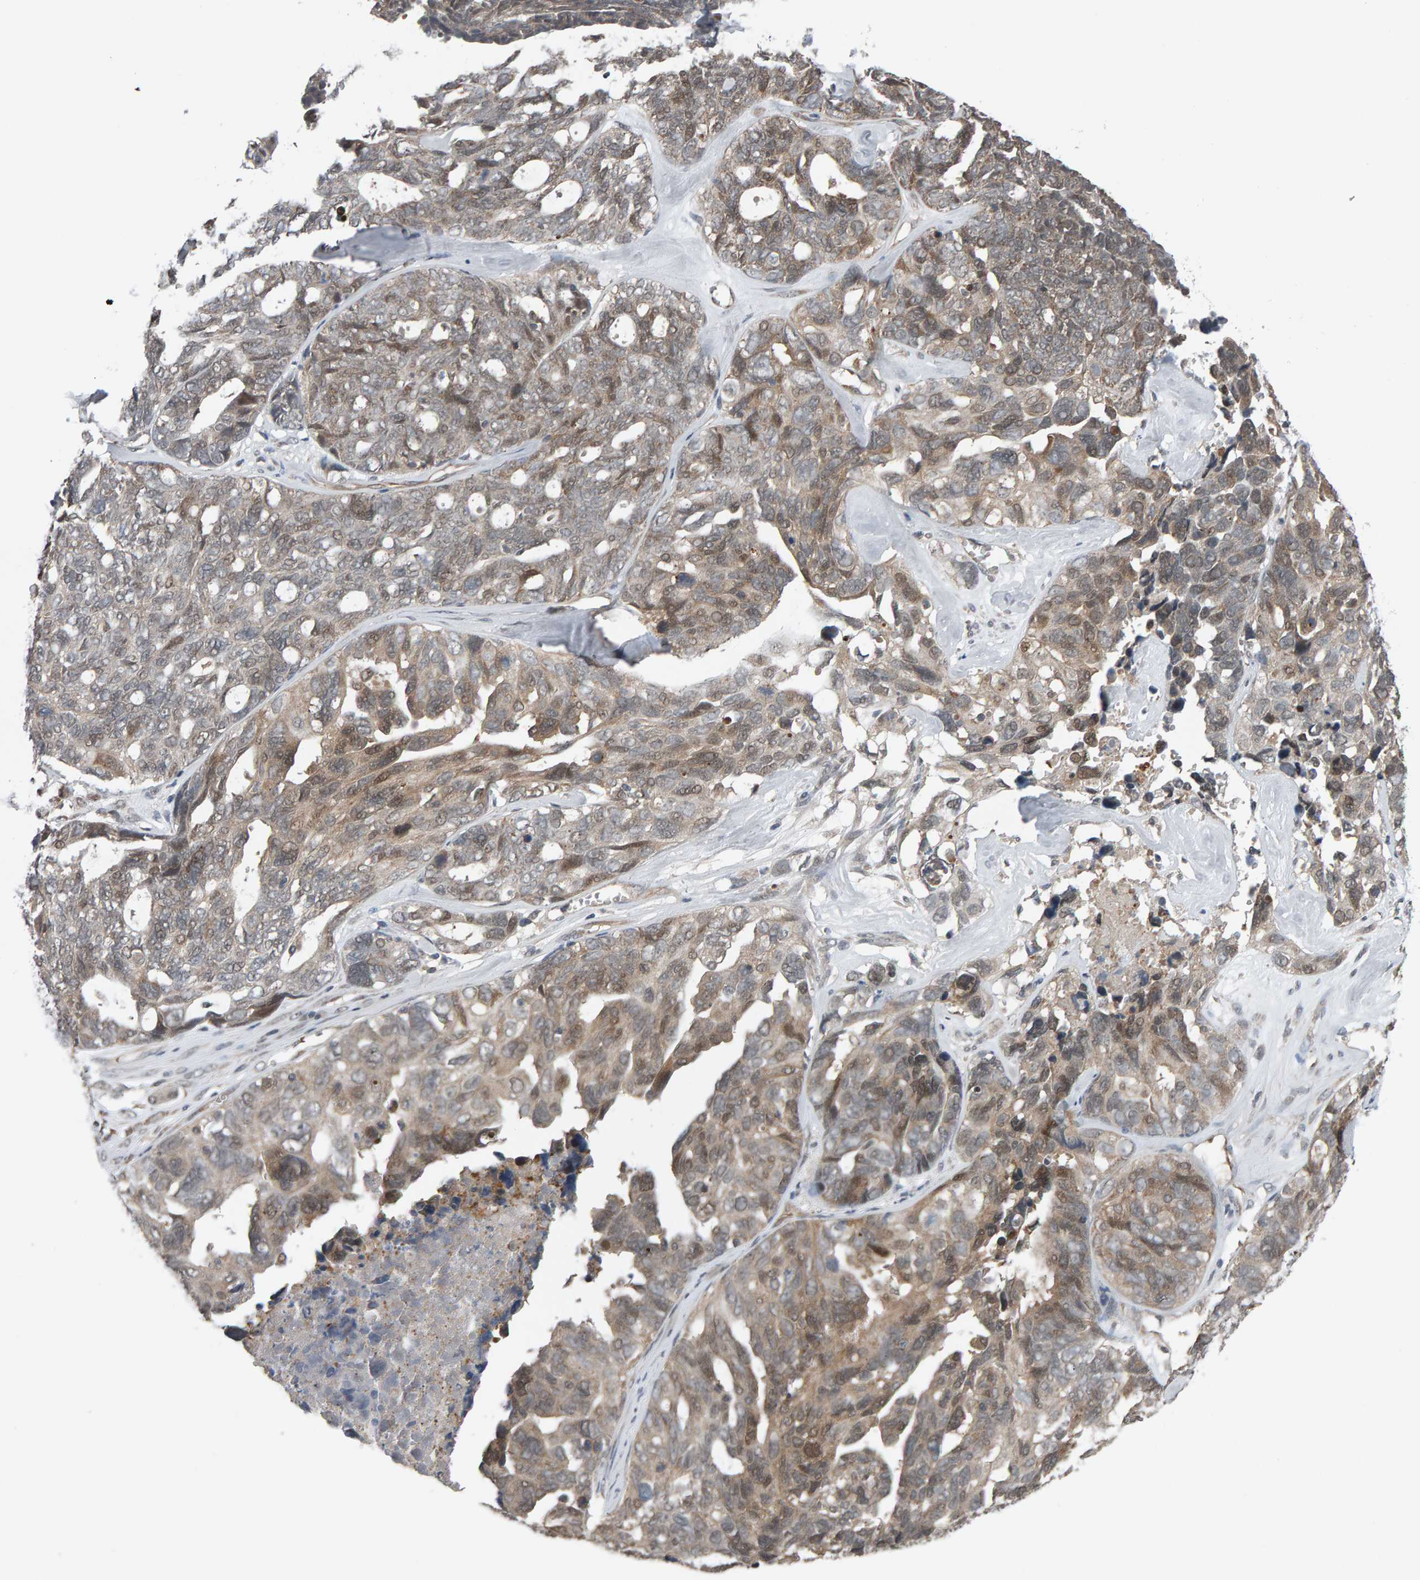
{"staining": {"intensity": "weak", "quantity": "25%-75%", "location": "cytoplasmic/membranous,nuclear"}, "tissue": "ovarian cancer", "cell_type": "Tumor cells", "image_type": "cancer", "snomed": [{"axis": "morphology", "description": "Cystadenocarcinoma, serous, NOS"}, {"axis": "topography", "description": "Ovary"}], "caption": "Serous cystadenocarcinoma (ovarian) stained for a protein (brown) shows weak cytoplasmic/membranous and nuclear positive expression in approximately 25%-75% of tumor cells.", "gene": "COASY", "patient": {"sex": "female", "age": 79}}